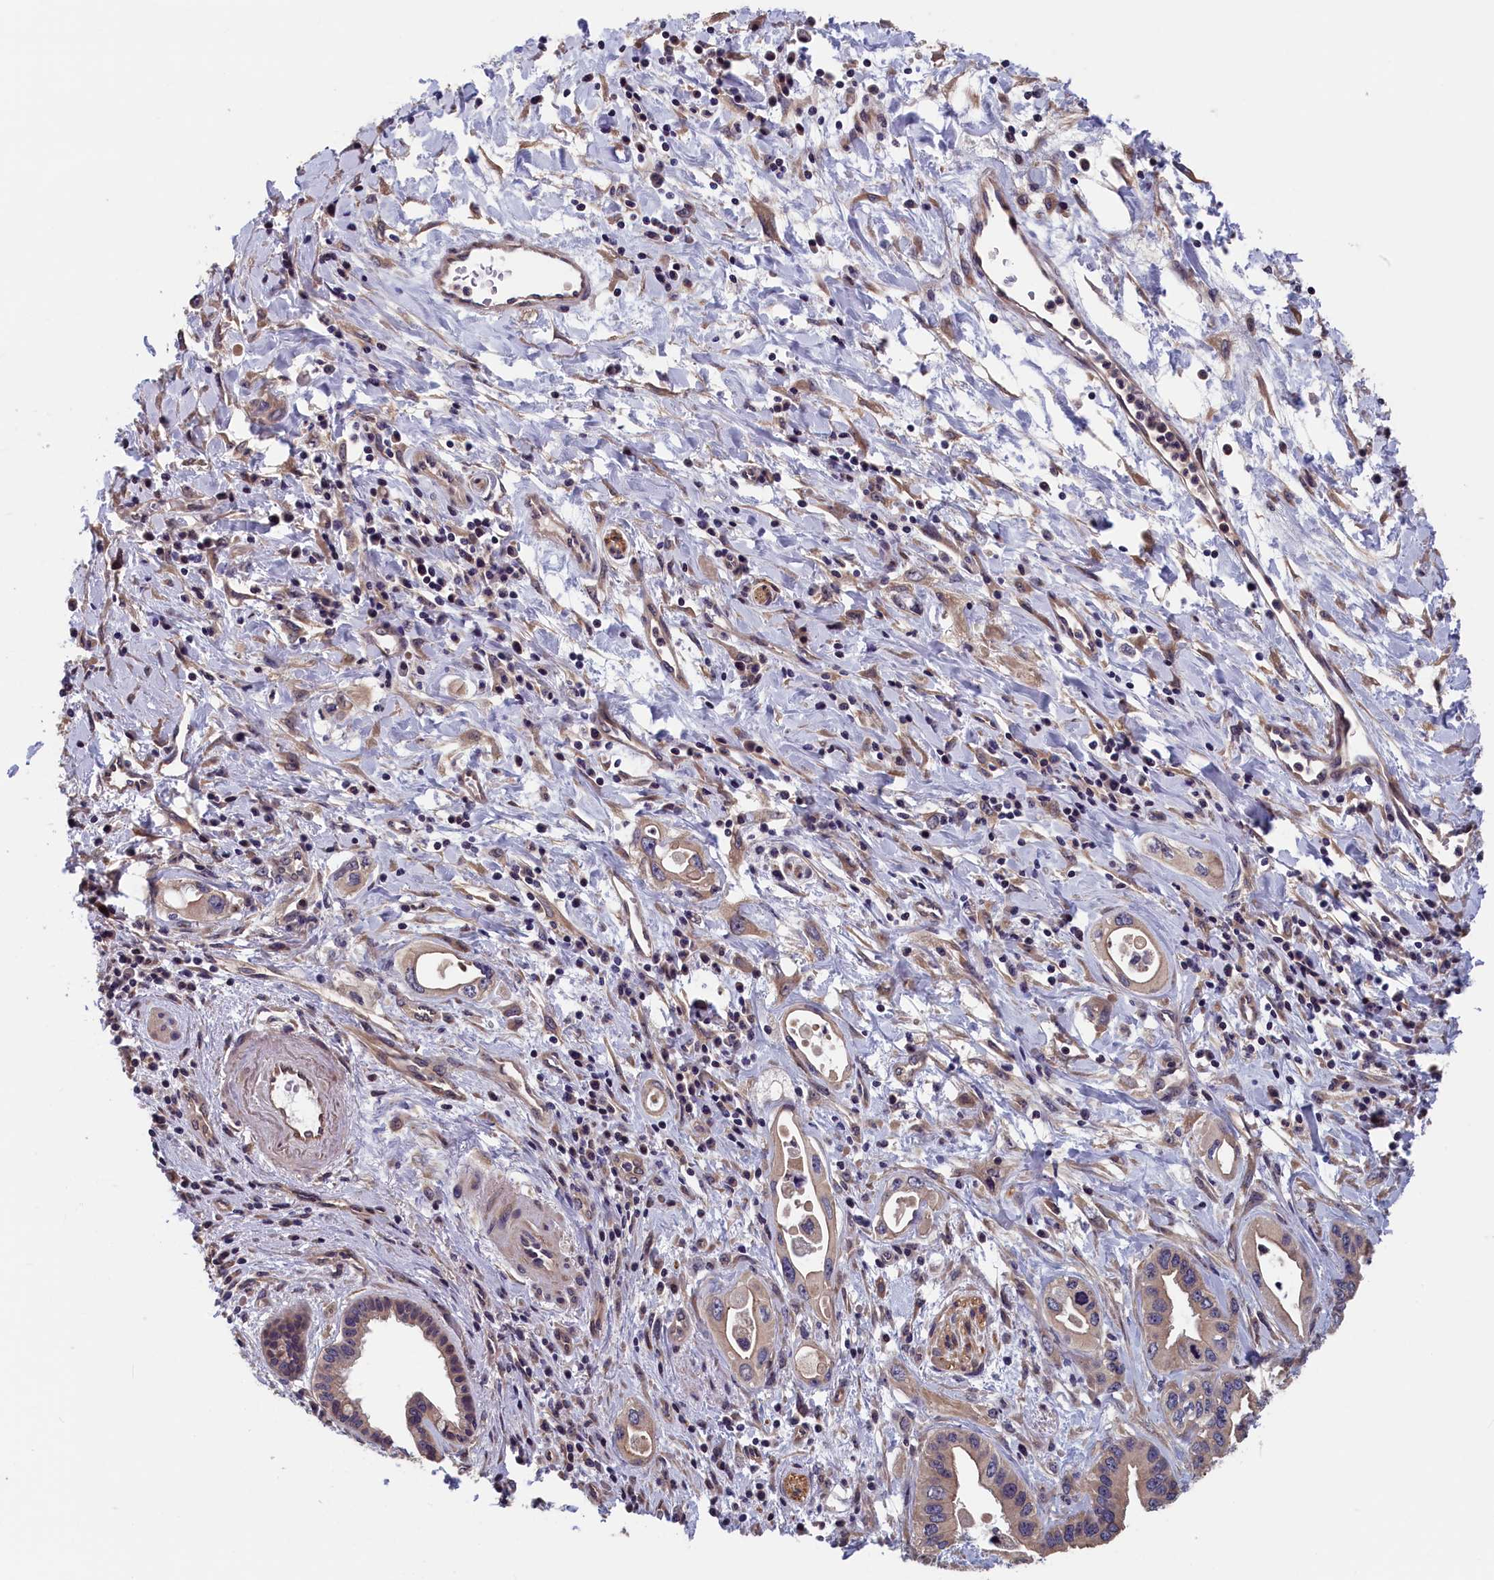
{"staining": {"intensity": "weak", "quantity": "25%-75%", "location": "cytoplasmic/membranous"}, "tissue": "pancreatic cancer", "cell_type": "Tumor cells", "image_type": "cancer", "snomed": [{"axis": "morphology", "description": "Adenocarcinoma, NOS"}, {"axis": "topography", "description": "Pancreas"}], "caption": "A high-resolution photomicrograph shows immunohistochemistry staining of pancreatic cancer (adenocarcinoma), which shows weak cytoplasmic/membranous expression in approximately 25%-75% of tumor cells.", "gene": "TMEM116", "patient": {"sex": "female", "age": 77}}